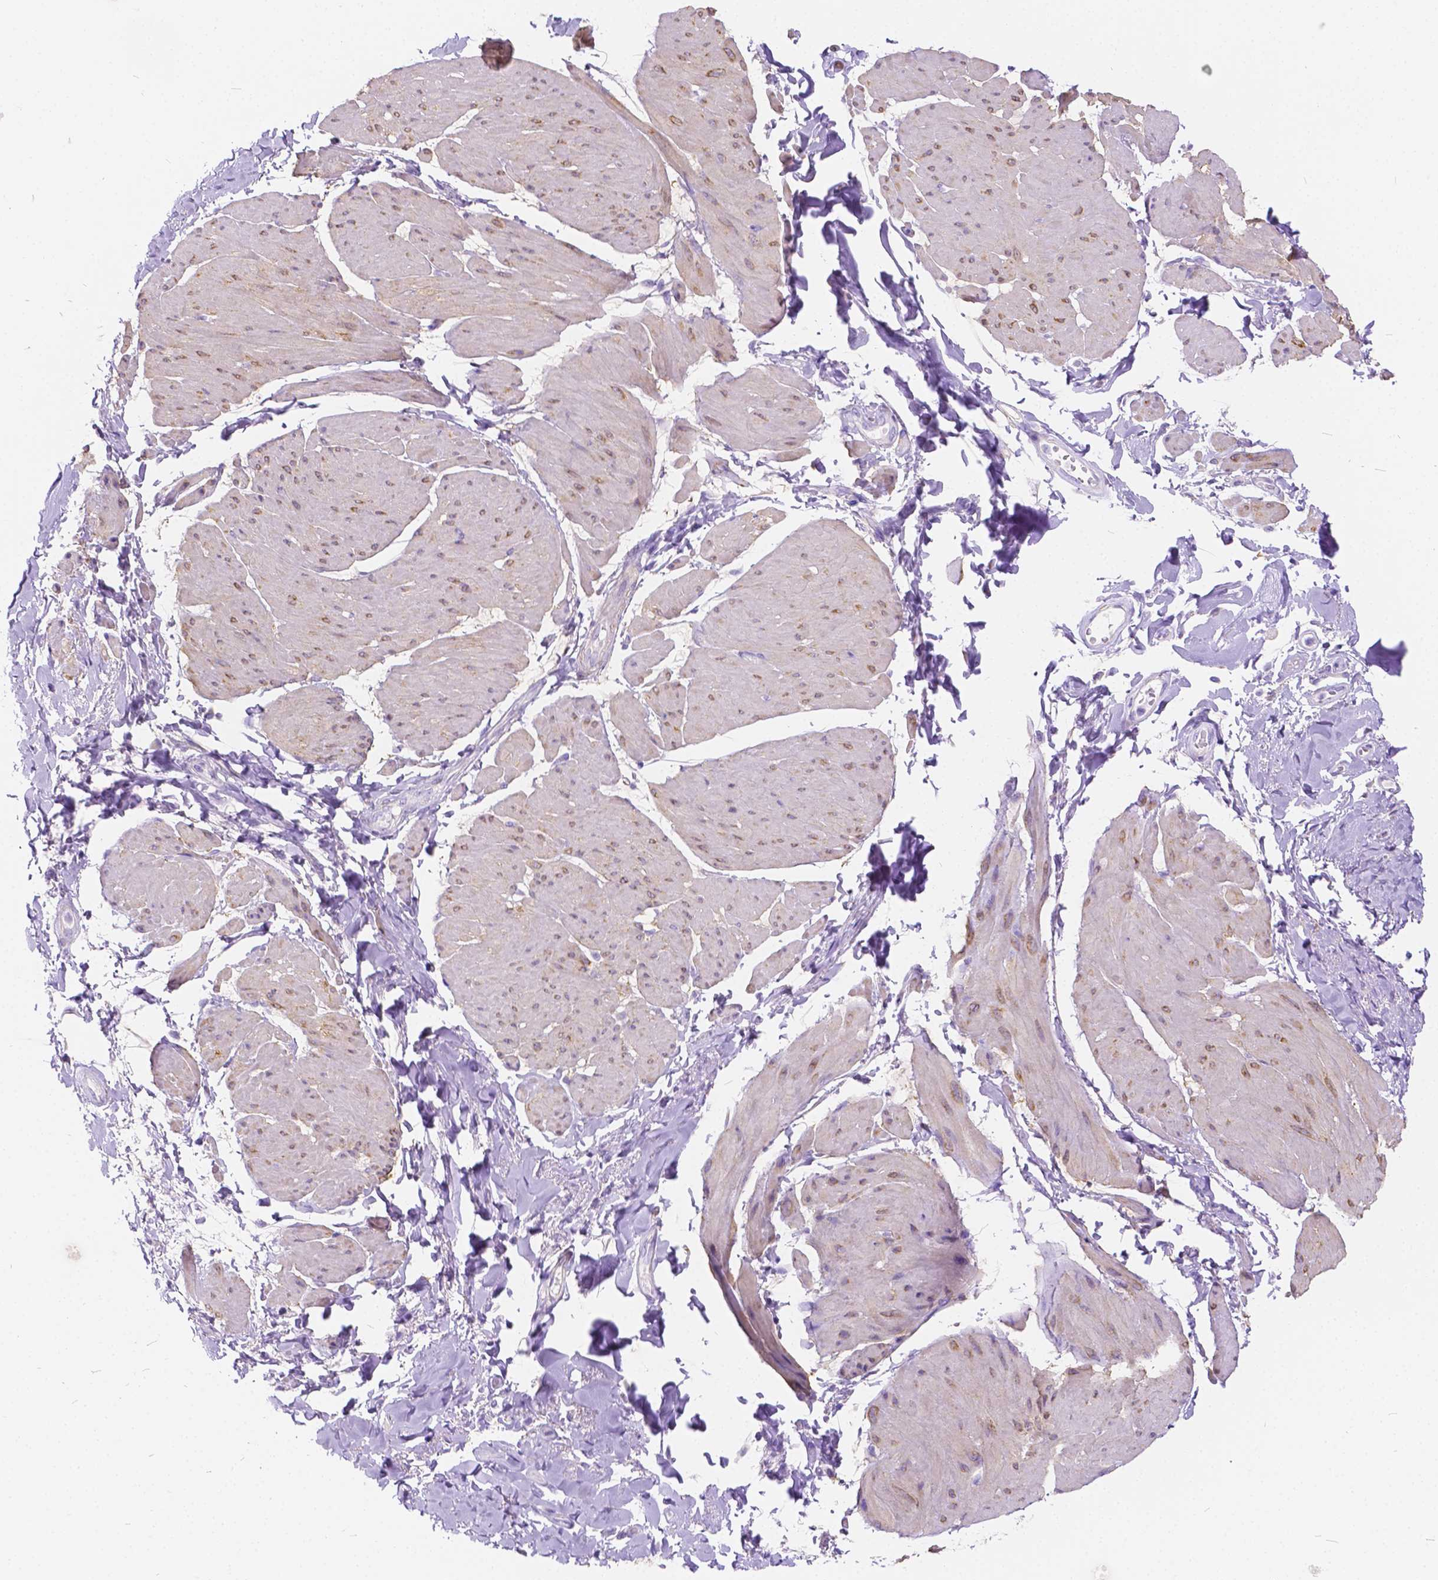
{"staining": {"intensity": "negative", "quantity": "none", "location": "none"}, "tissue": "adipose tissue", "cell_type": "Adipocytes", "image_type": "normal", "snomed": [{"axis": "morphology", "description": "Normal tissue, NOS"}, {"axis": "topography", "description": "Urinary bladder"}, {"axis": "topography", "description": "Peripheral nerve tissue"}], "caption": "The immunohistochemistry histopathology image has no significant staining in adipocytes of adipose tissue. The staining is performed using DAB brown chromogen with nuclei counter-stained in using hematoxylin.", "gene": "CHRM1", "patient": {"sex": "female", "age": 60}}